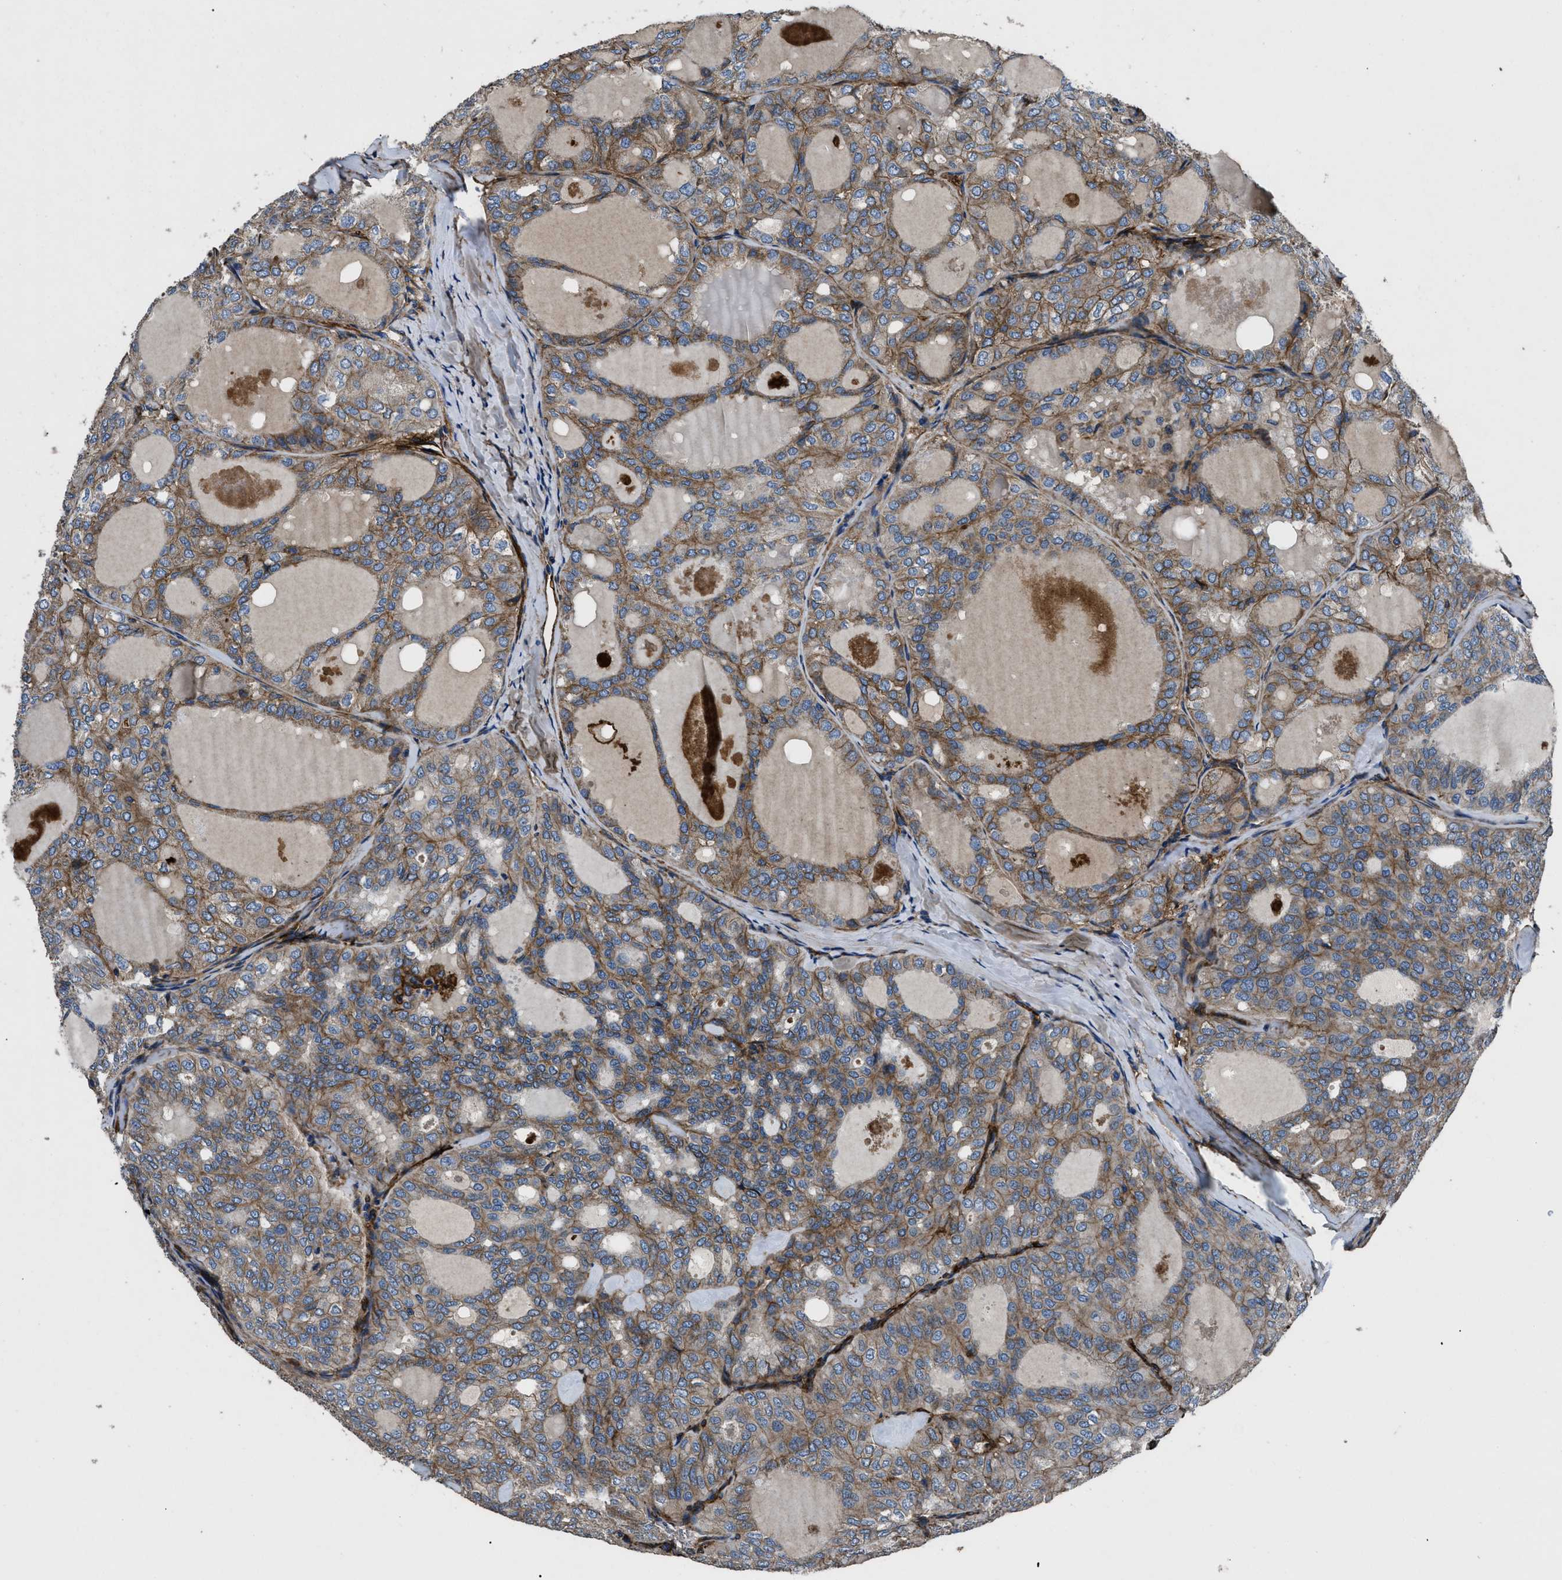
{"staining": {"intensity": "moderate", "quantity": ">75%", "location": "cytoplasmic/membranous"}, "tissue": "thyroid cancer", "cell_type": "Tumor cells", "image_type": "cancer", "snomed": [{"axis": "morphology", "description": "Follicular adenoma carcinoma, NOS"}, {"axis": "topography", "description": "Thyroid gland"}], "caption": "This is an image of immunohistochemistry staining of follicular adenoma carcinoma (thyroid), which shows moderate expression in the cytoplasmic/membranous of tumor cells.", "gene": "CD276", "patient": {"sex": "male", "age": 75}}